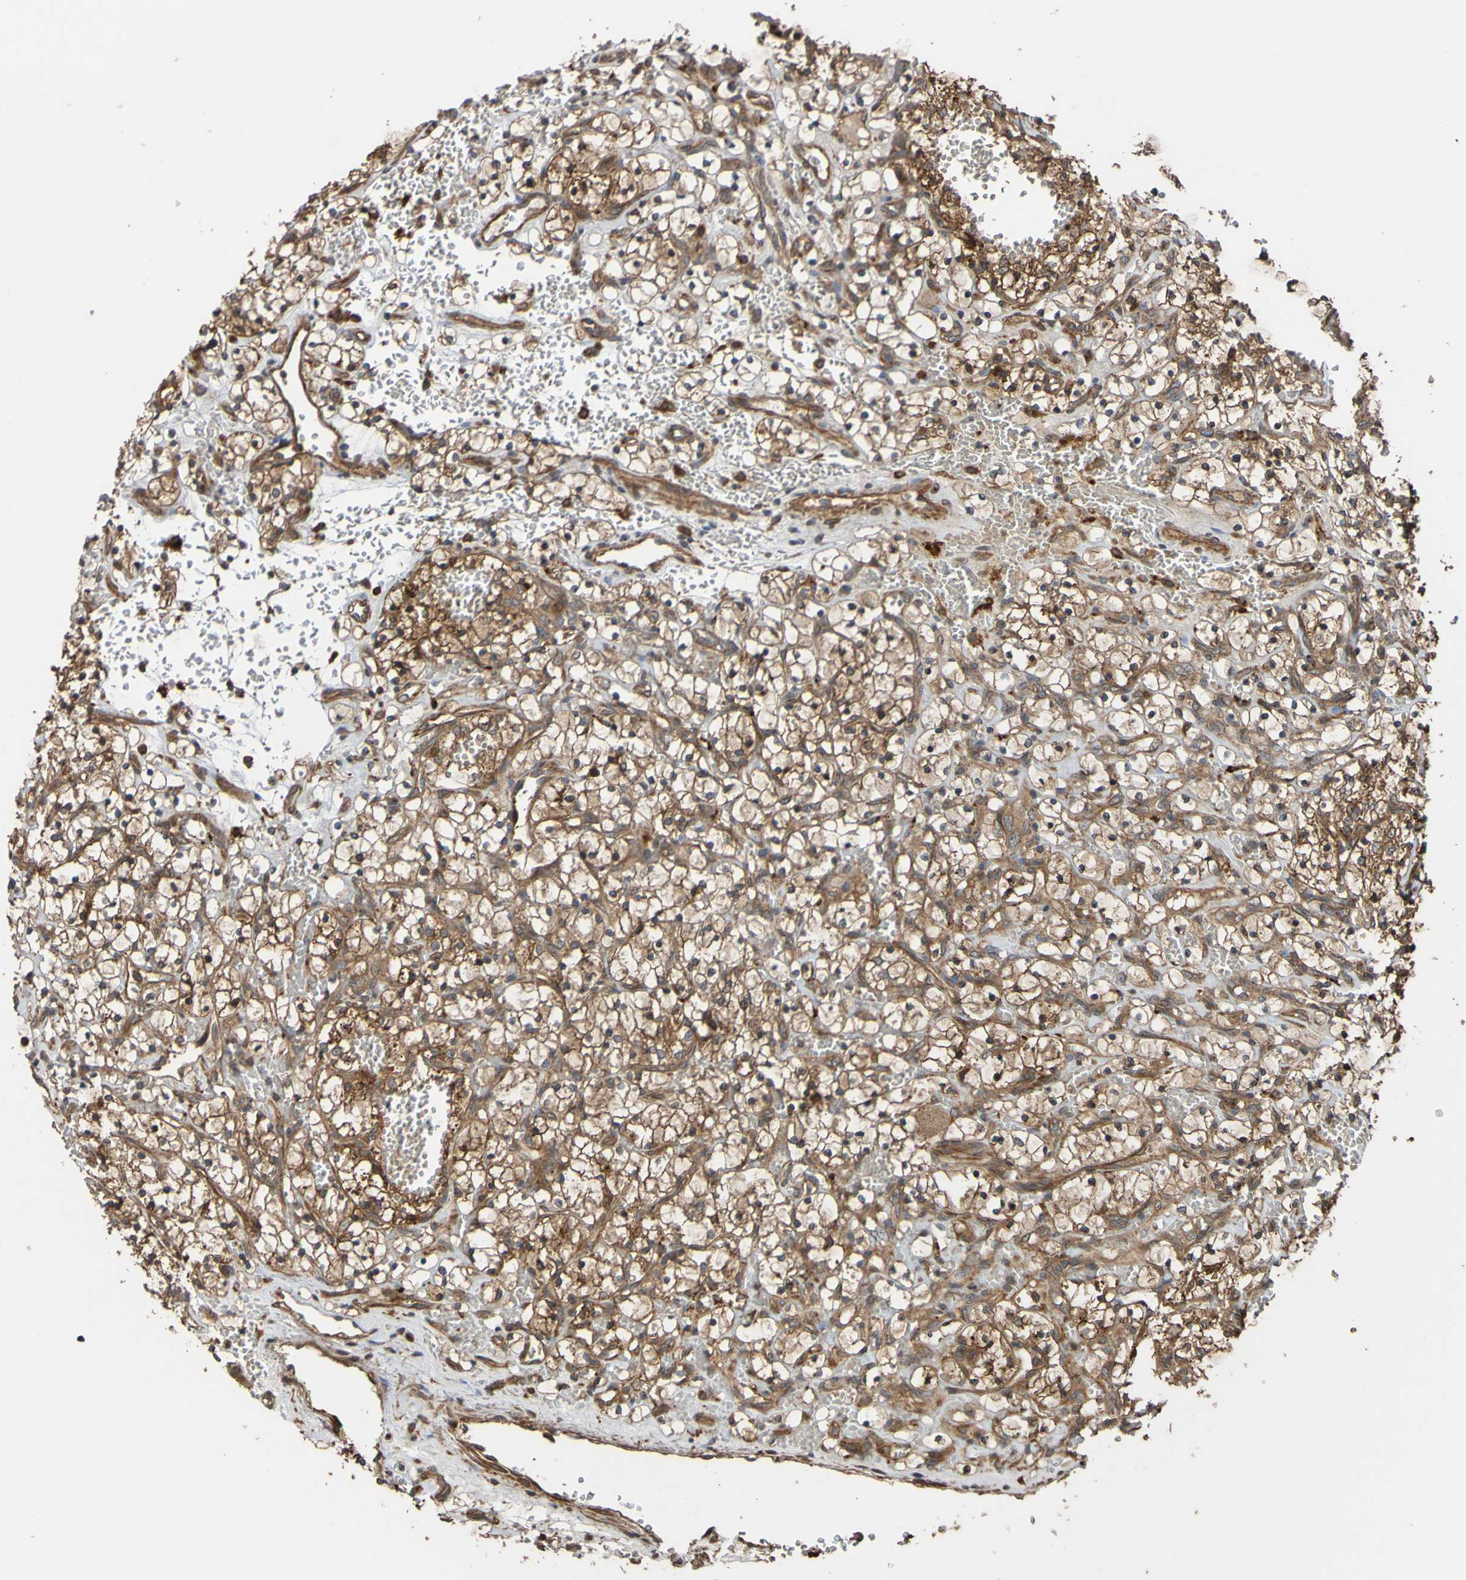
{"staining": {"intensity": "moderate", "quantity": ">75%", "location": "cytoplasmic/membranous"}, "tissue": "renal cancer", "cell_type": "Tumor cells", "image_type": "cancer", "snomed": [{"axis": "morphology", "description": "Adenocarcinoma, NOS"}, {"axis": "topography", "description": "Kidney"}], "caption": "Immunohistochemical staining of renal cancer demonstrates medium levels of moderate cytoplasmic/membranous protein staining in about >75% of tumor cells.", "gene": "UCN", "patient": {"sex": "female", "age": 69}}